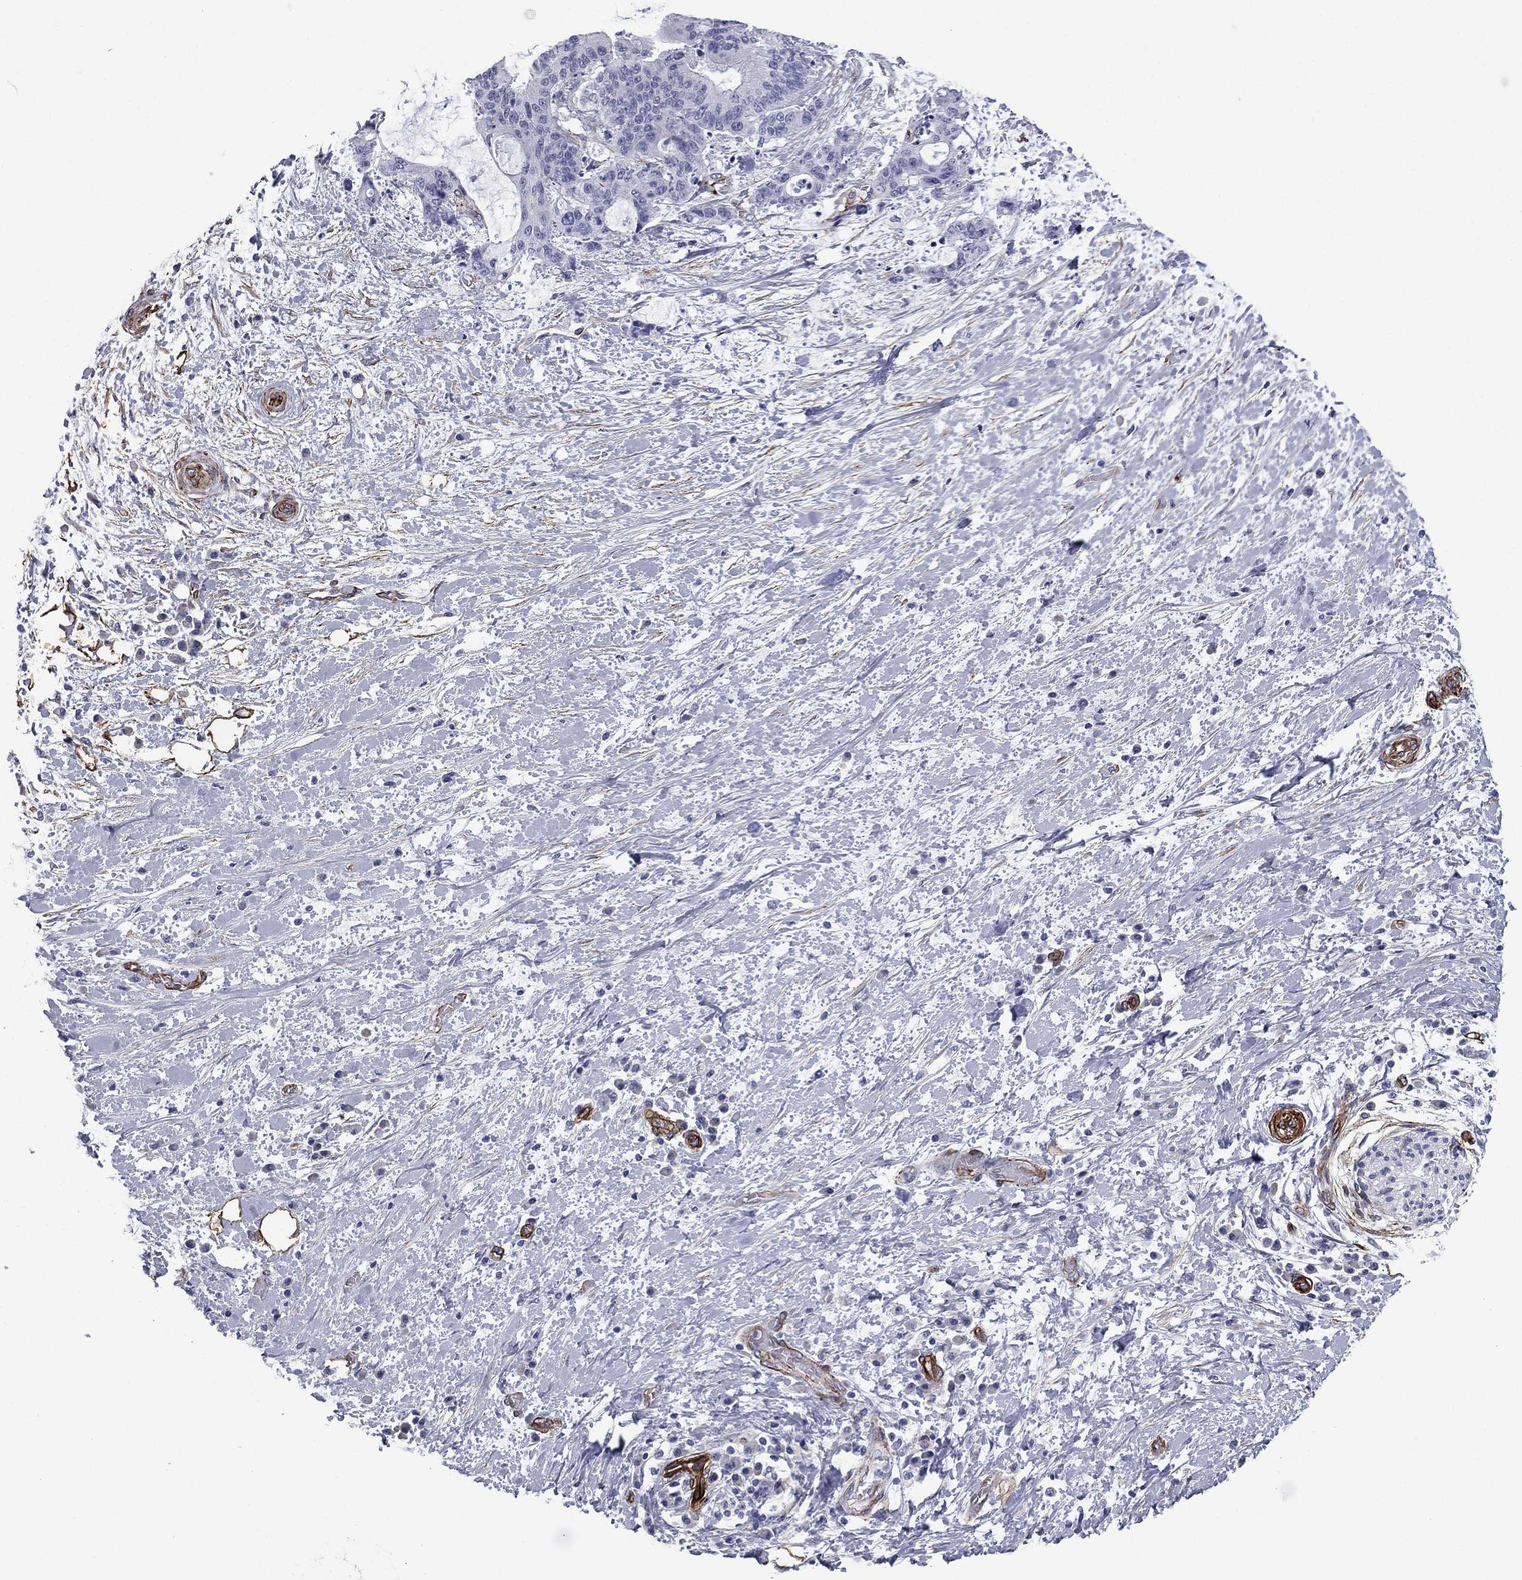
{"staining": {"intensity": "negative", "quantity": "none", "location": "none"}, "tissue": "liver cancer", "cell_type": "Tumor cells", "image_type": "cancer", "snomed": [{"axis": "morphology", "description": "Cholangiocarcinoma"}, {"axis": "topography", "description": "Liver"}], "caption": "The histopathology image reveals no staining of tumor cells in cholangiocarcinoma (liver).", "gene": "CAVIN3", "patient": {"sex": "female", "age": 73}}